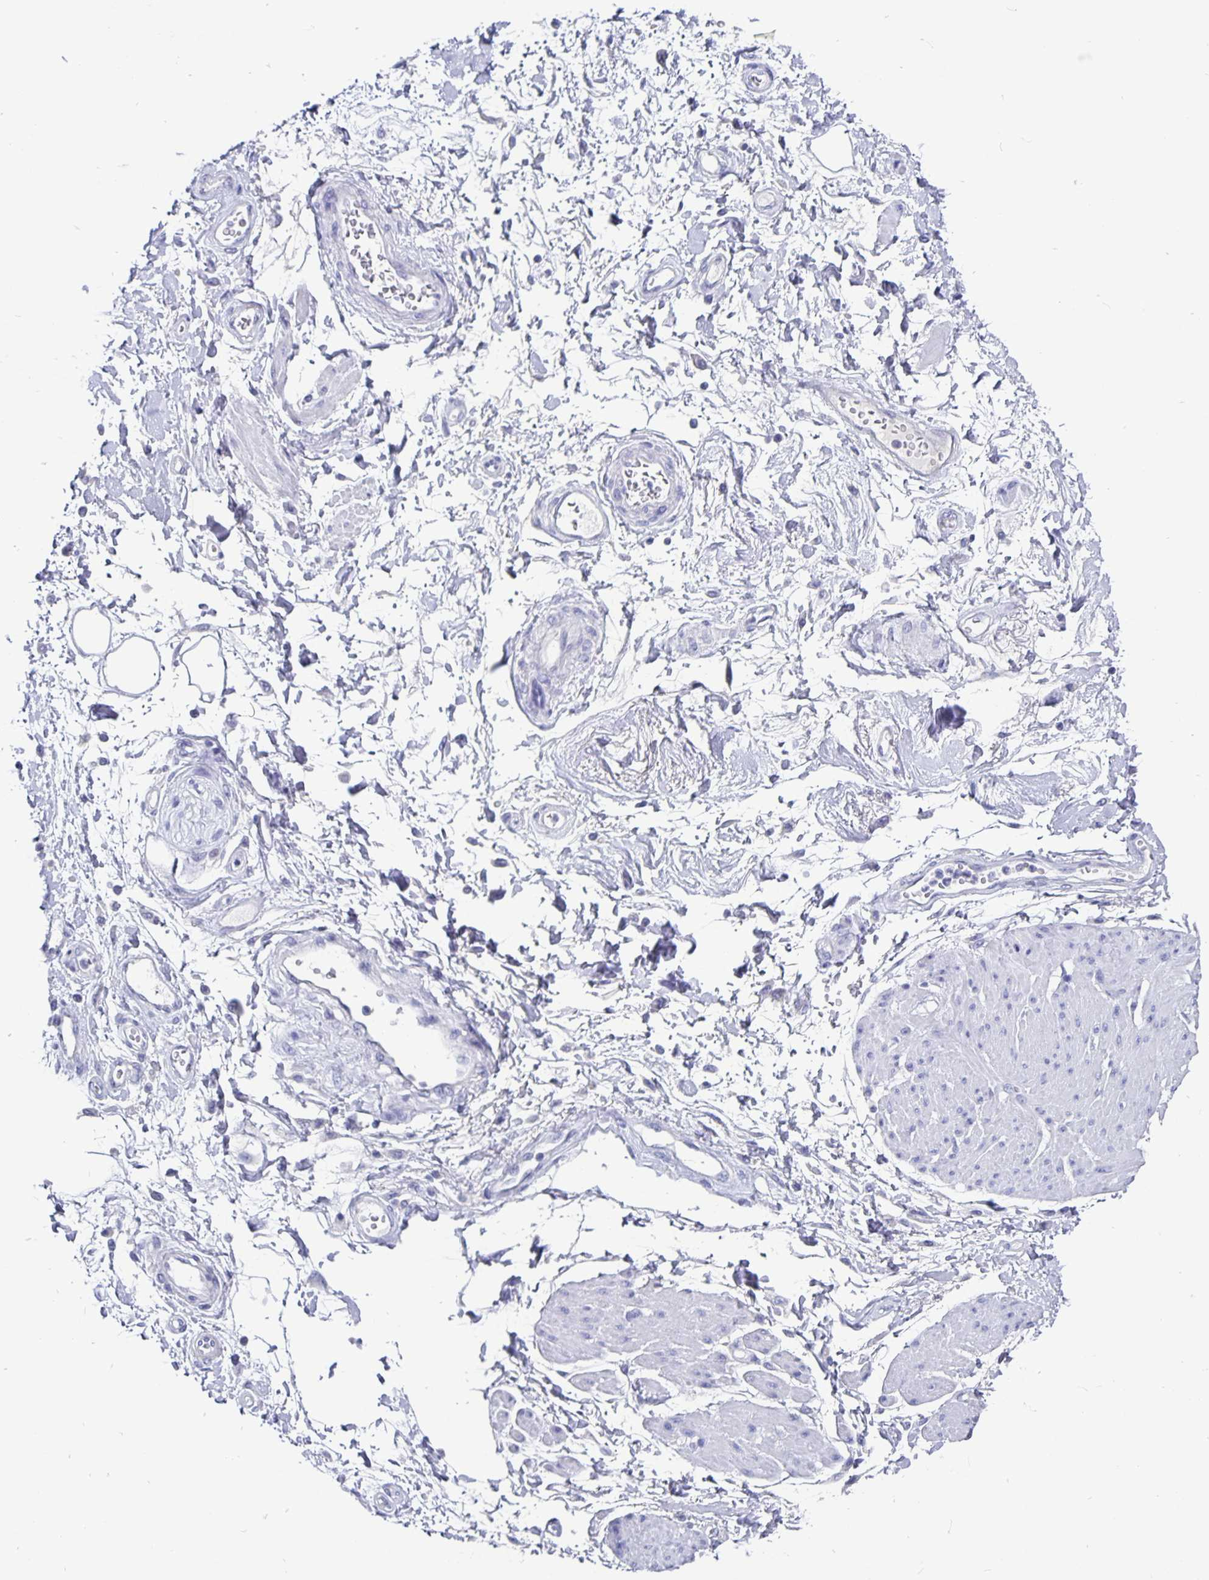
{"staining": {"intensity": "negative", "quantity": "none", "location": "none"}, "tissue": "adipose tissue", "cell_type": "Adipocytes", "image_type": "normal", "snomed": [{"axis": "morphology", "description": "Normal tissue, NOS"}, {"axis": "topography", "description": "Urinary bladder"}, {"axis": "topography", "description": "Peripheral nerve tissue"}], "caption": "Immunohistochemical staining of benign human adipose tissue demonstrates no significant positivity in adipocytes. Nuclei are stained in blue.", "gene": "ODF3B", "patient": {"sex": "female", "age": 60}}